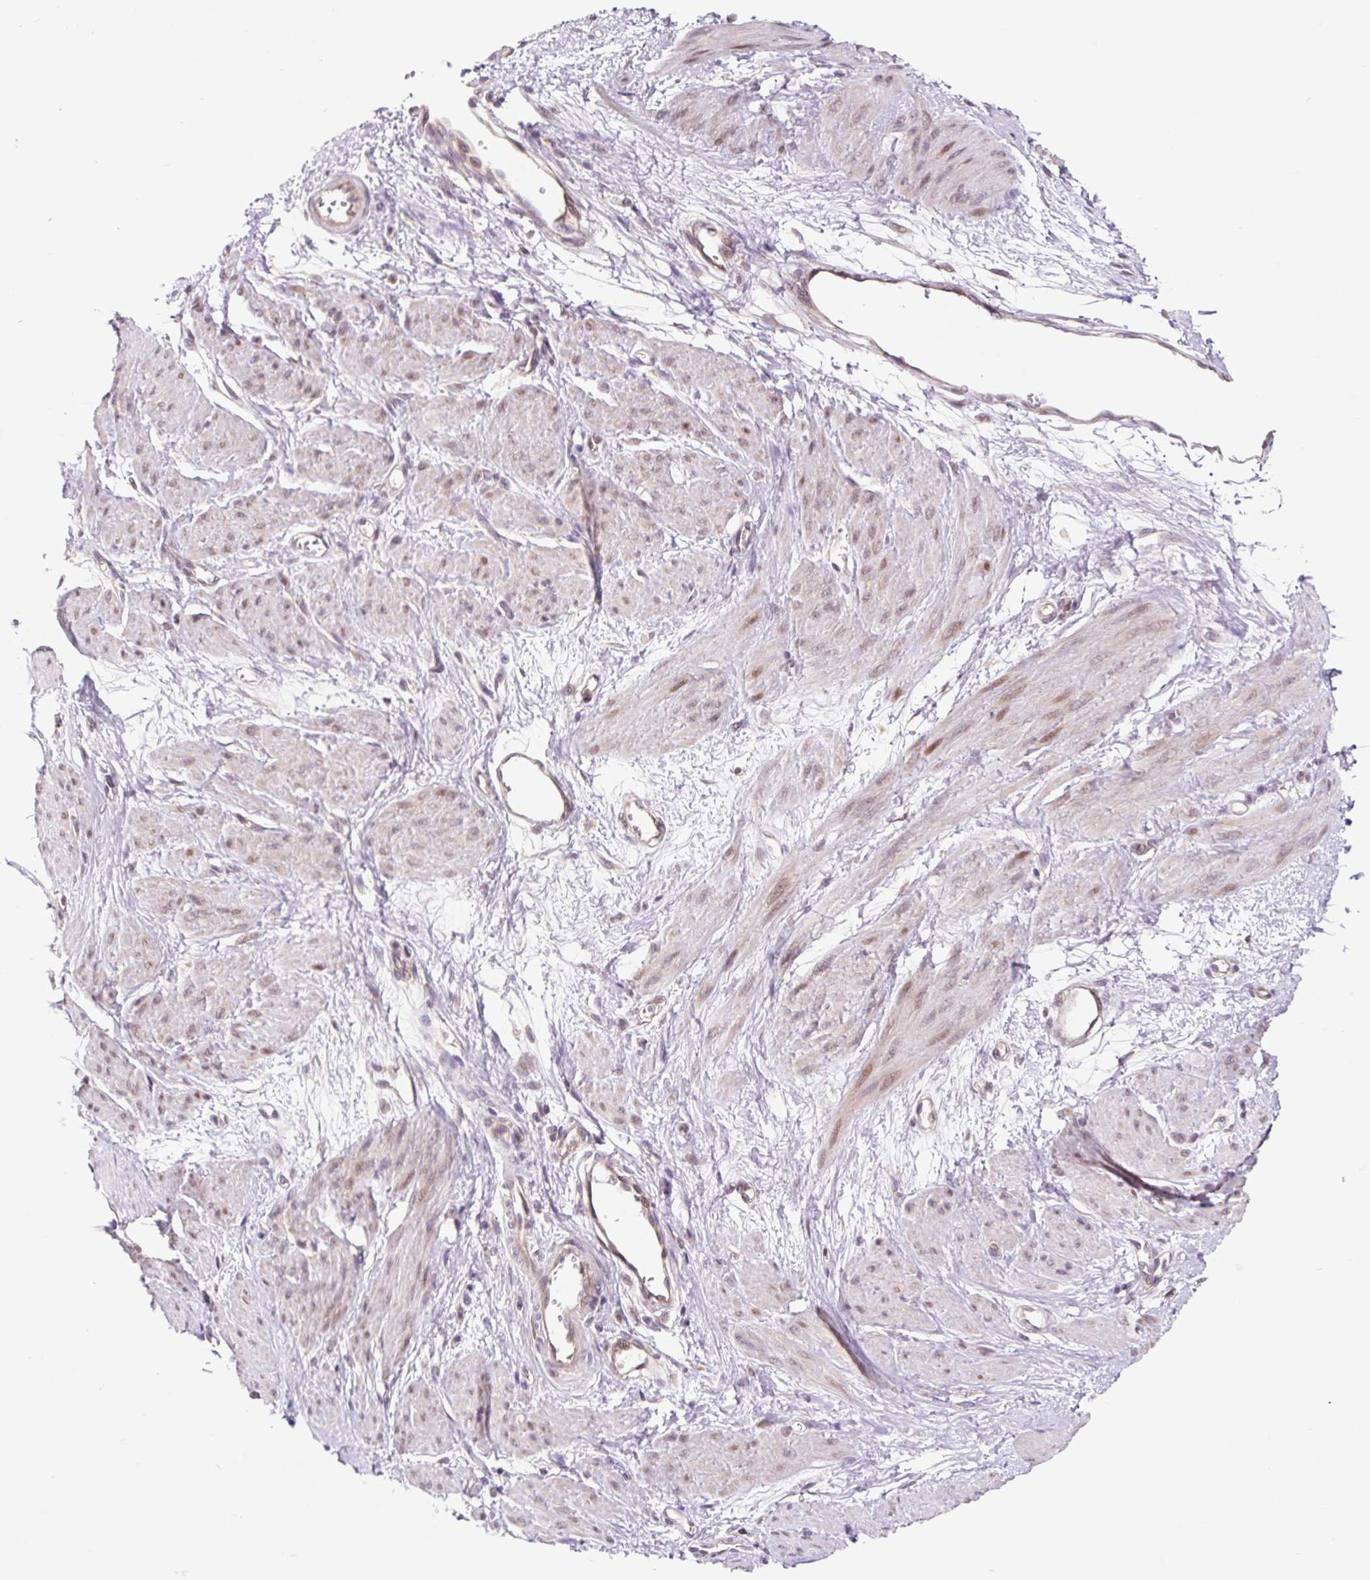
{"staining": {"intensity": "weak", "quantity": "<25%", "location": "nuclear"}, "tissue": "smooth muscle", "cell_type": "Smooth muscle cells", "image_type": "normal", "snomed": [{"axis": "morphology", "description": "Normal tissue, NOS"}, {"axis": "topography", "description": "Smooth muscle"}, {"axis": "topography", "description": "Uterus"}], "caption": "Smooth muscle cells show no significant staining in normal smooth muscle. (DAB (3,3'-diaminobenzidine) immunohistochemistry visualized using brightfield microscopy, high magnification).", "gene": "HFE", "patient": {"sex": "female", "age": 39}}